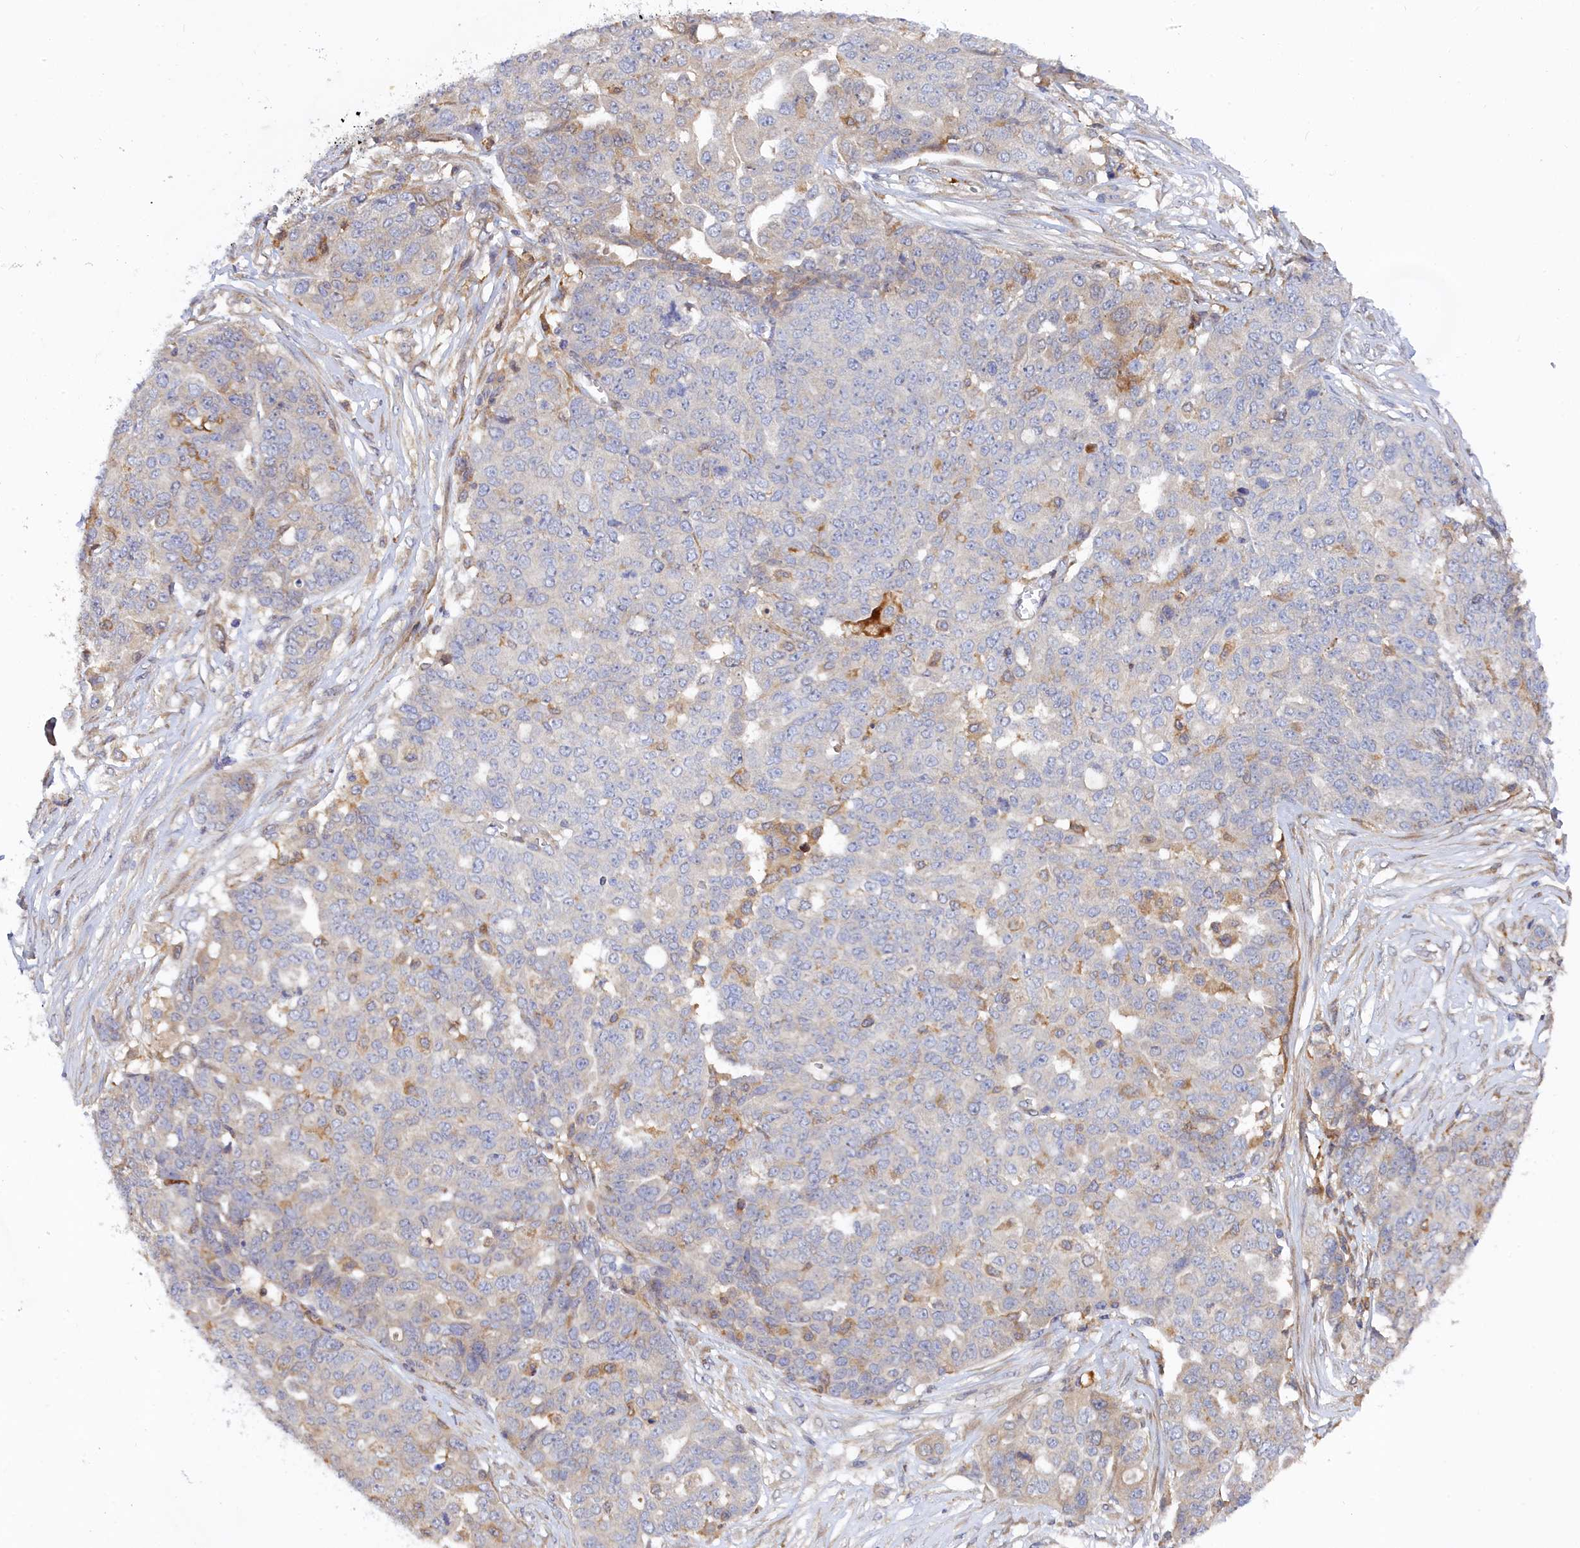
{"staining": {"intensity": "weak", "quantity": "<25%", "location": "cytoplasmic/membranous"}, "tissue": "ovarian cancer", "cell_type": "Tumor cells", "image_type": "cancer", "snomed": [{"axis": "morphology", "description": "Cystadenocarcinoma, serous, NOS"}, {"axis": "topography", "description": "Soft tissue"}, {"axis": "topography", "description": "Ovary"}], "caption": "Immunohistochemistry (IHC) micrograph of neoplastic tissue: serous cystadenocarcinoma (ovarian) stained with DAB shows no significant protein expression in tumor cells. Brightfield microscopy of immunohistochemistry (IHC) stained with DAB (brown) and hematoxylin (blue), captured at high magnification.", "gene": "SPATA5L1", "patient": {"sex": "female", "age": 57}}